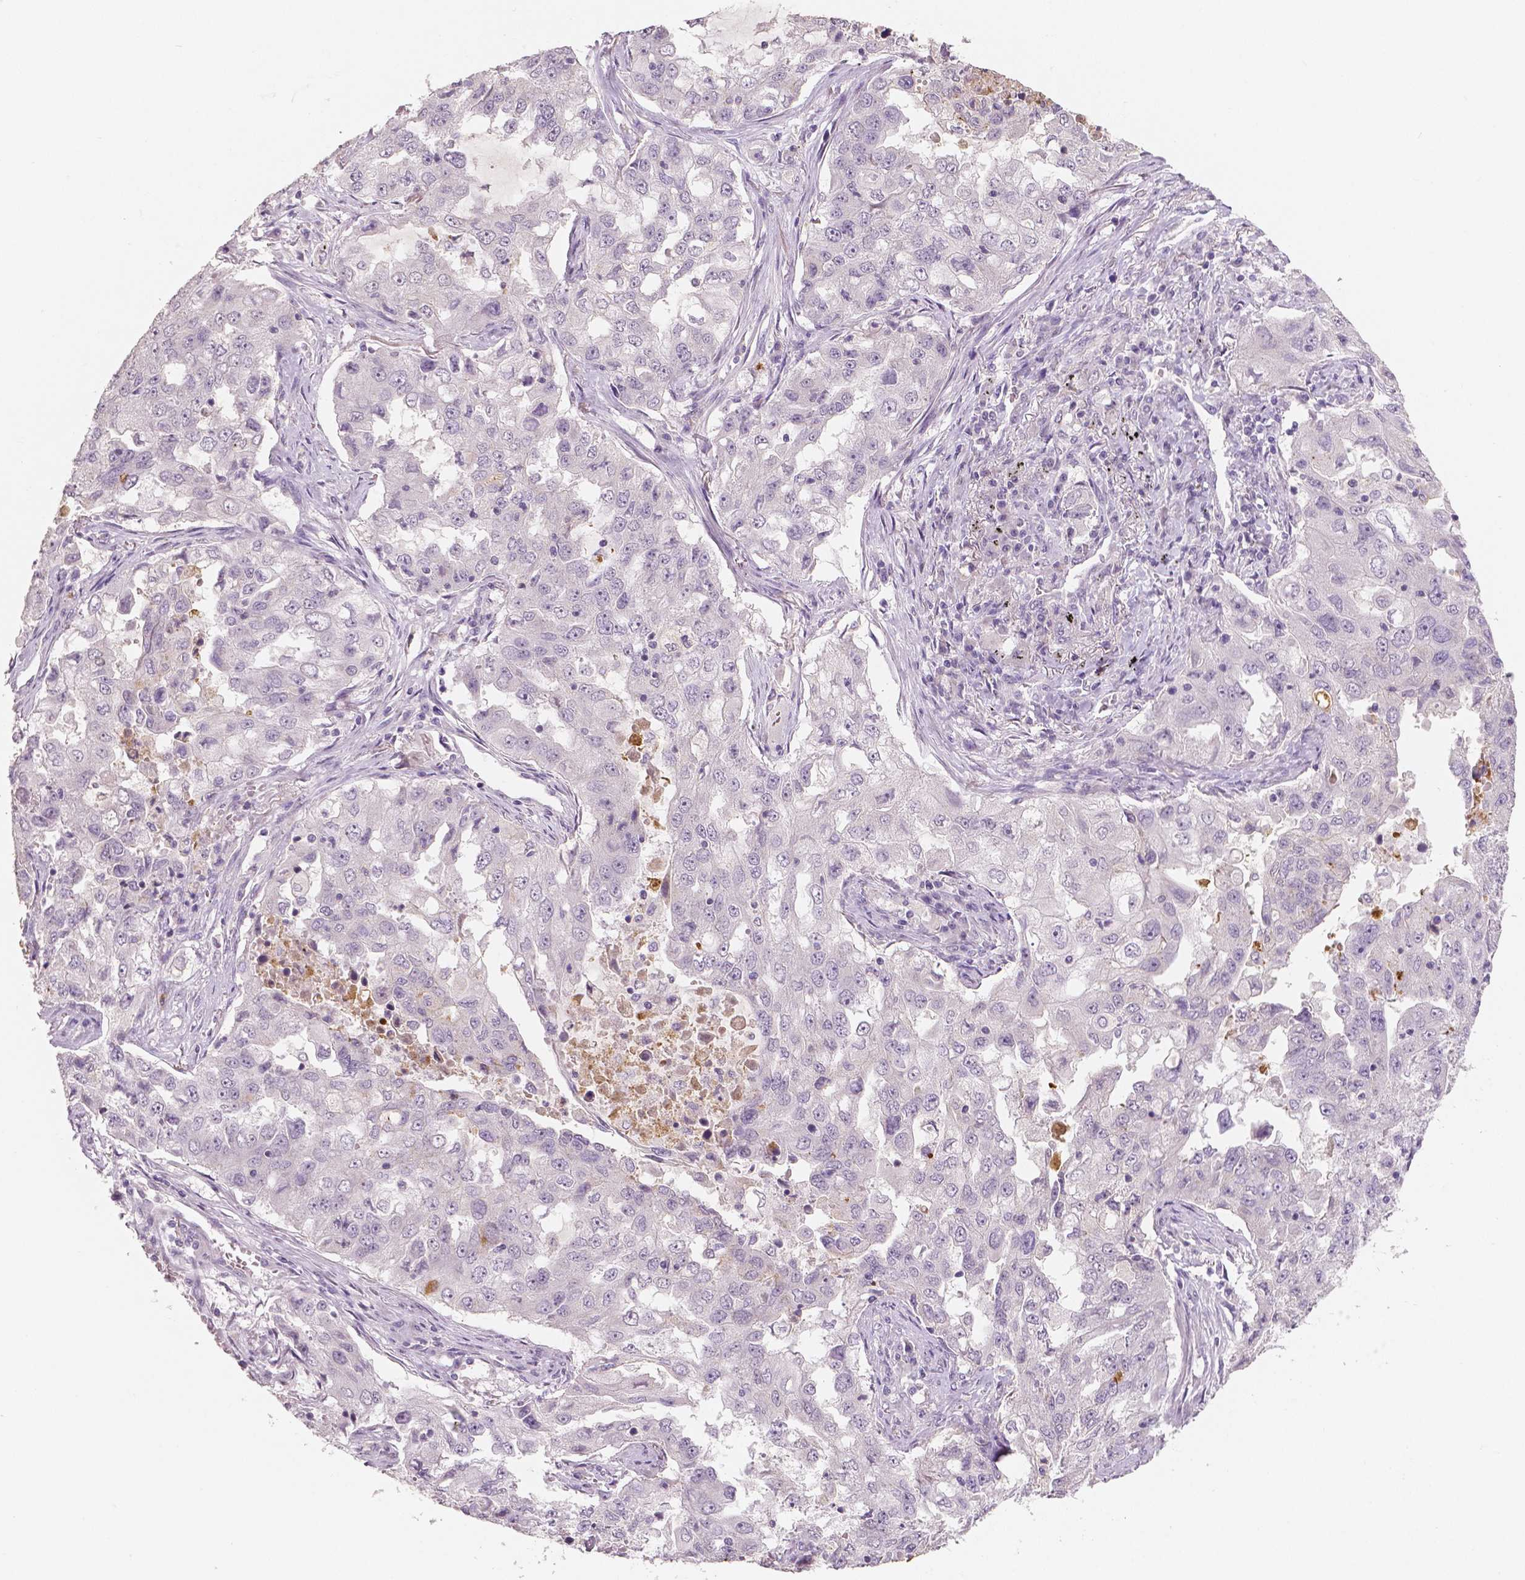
{"staining": {"intensity": "negative", "quantity": "none", "location": "none"}, "tissue": "lung cancer", "cell_type": "Tumor cells", "image_type": "cancer", "snomed": [{"axis": "morphology", "description": "Adenocarcinoma, NOS"}, {"axis": "topography", "description": "Lung"}], "caption": "DAB immunohistochemical staining of human adenocarcinoma (lung) shows no significant expression in tumor cells.", "gene": "APOA4", "patient": {"sex": "female", "age": 61}}